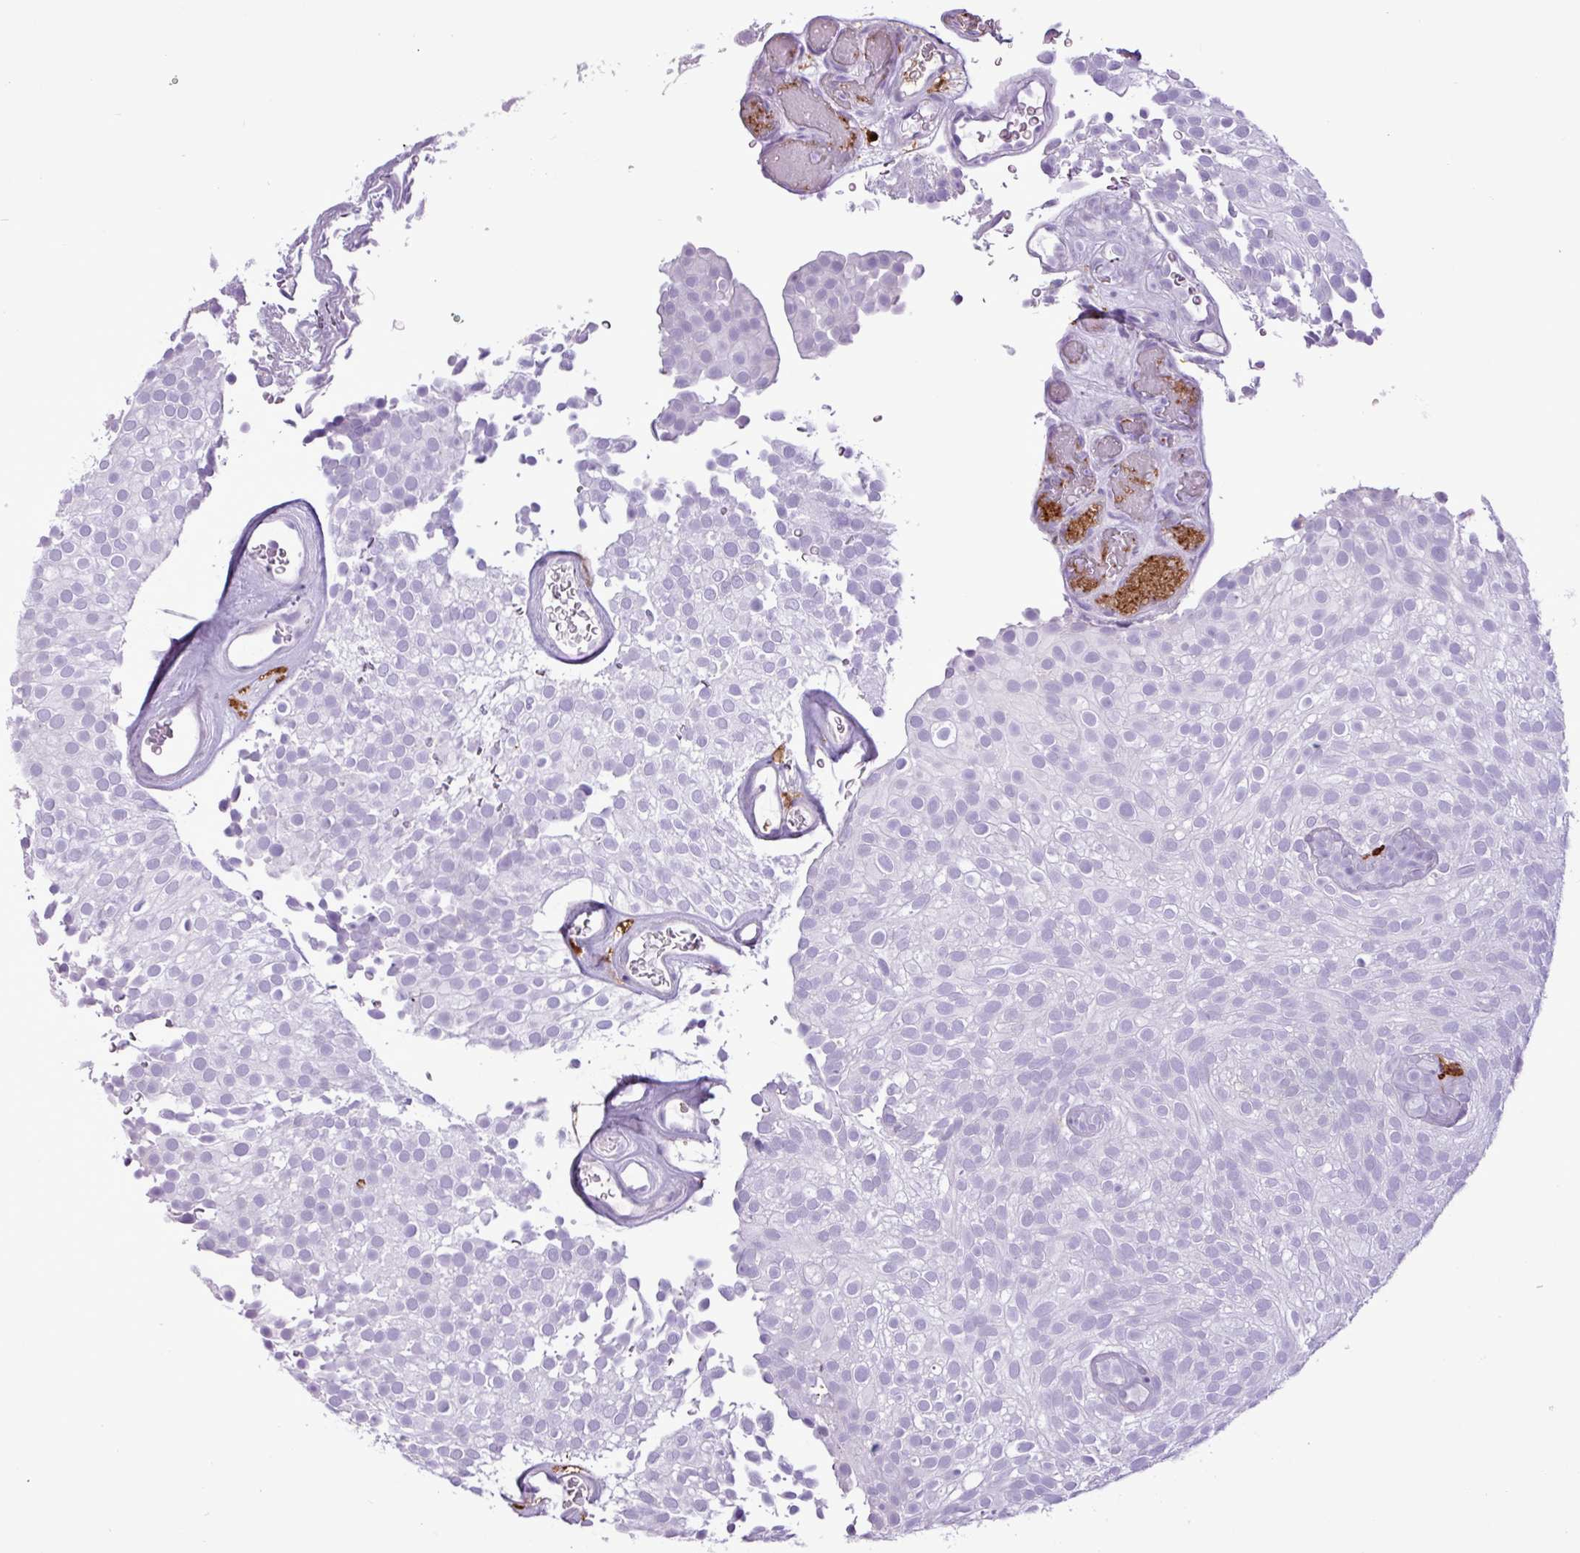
{"staining": {"intensity": "negative", "quantity": "none", "location": "none"}, "tissue": "urothelial cancer", "cell_type": "Tumor cells", "image_type": "cancer", "snomed": [{"axis": "morphology", "description": "Urothelial carcinoma, Low grade"}, {"axis": "topography", "description": "Urinary bladder"}], "caption": "Human urothelial carcinoma (low-grade) stained for a protein using immunohistochemistry (IHC) shows no positivity in tumor cells.", "gene": "TMEM200C", "patient": {"sex": "male", "age": 78}}